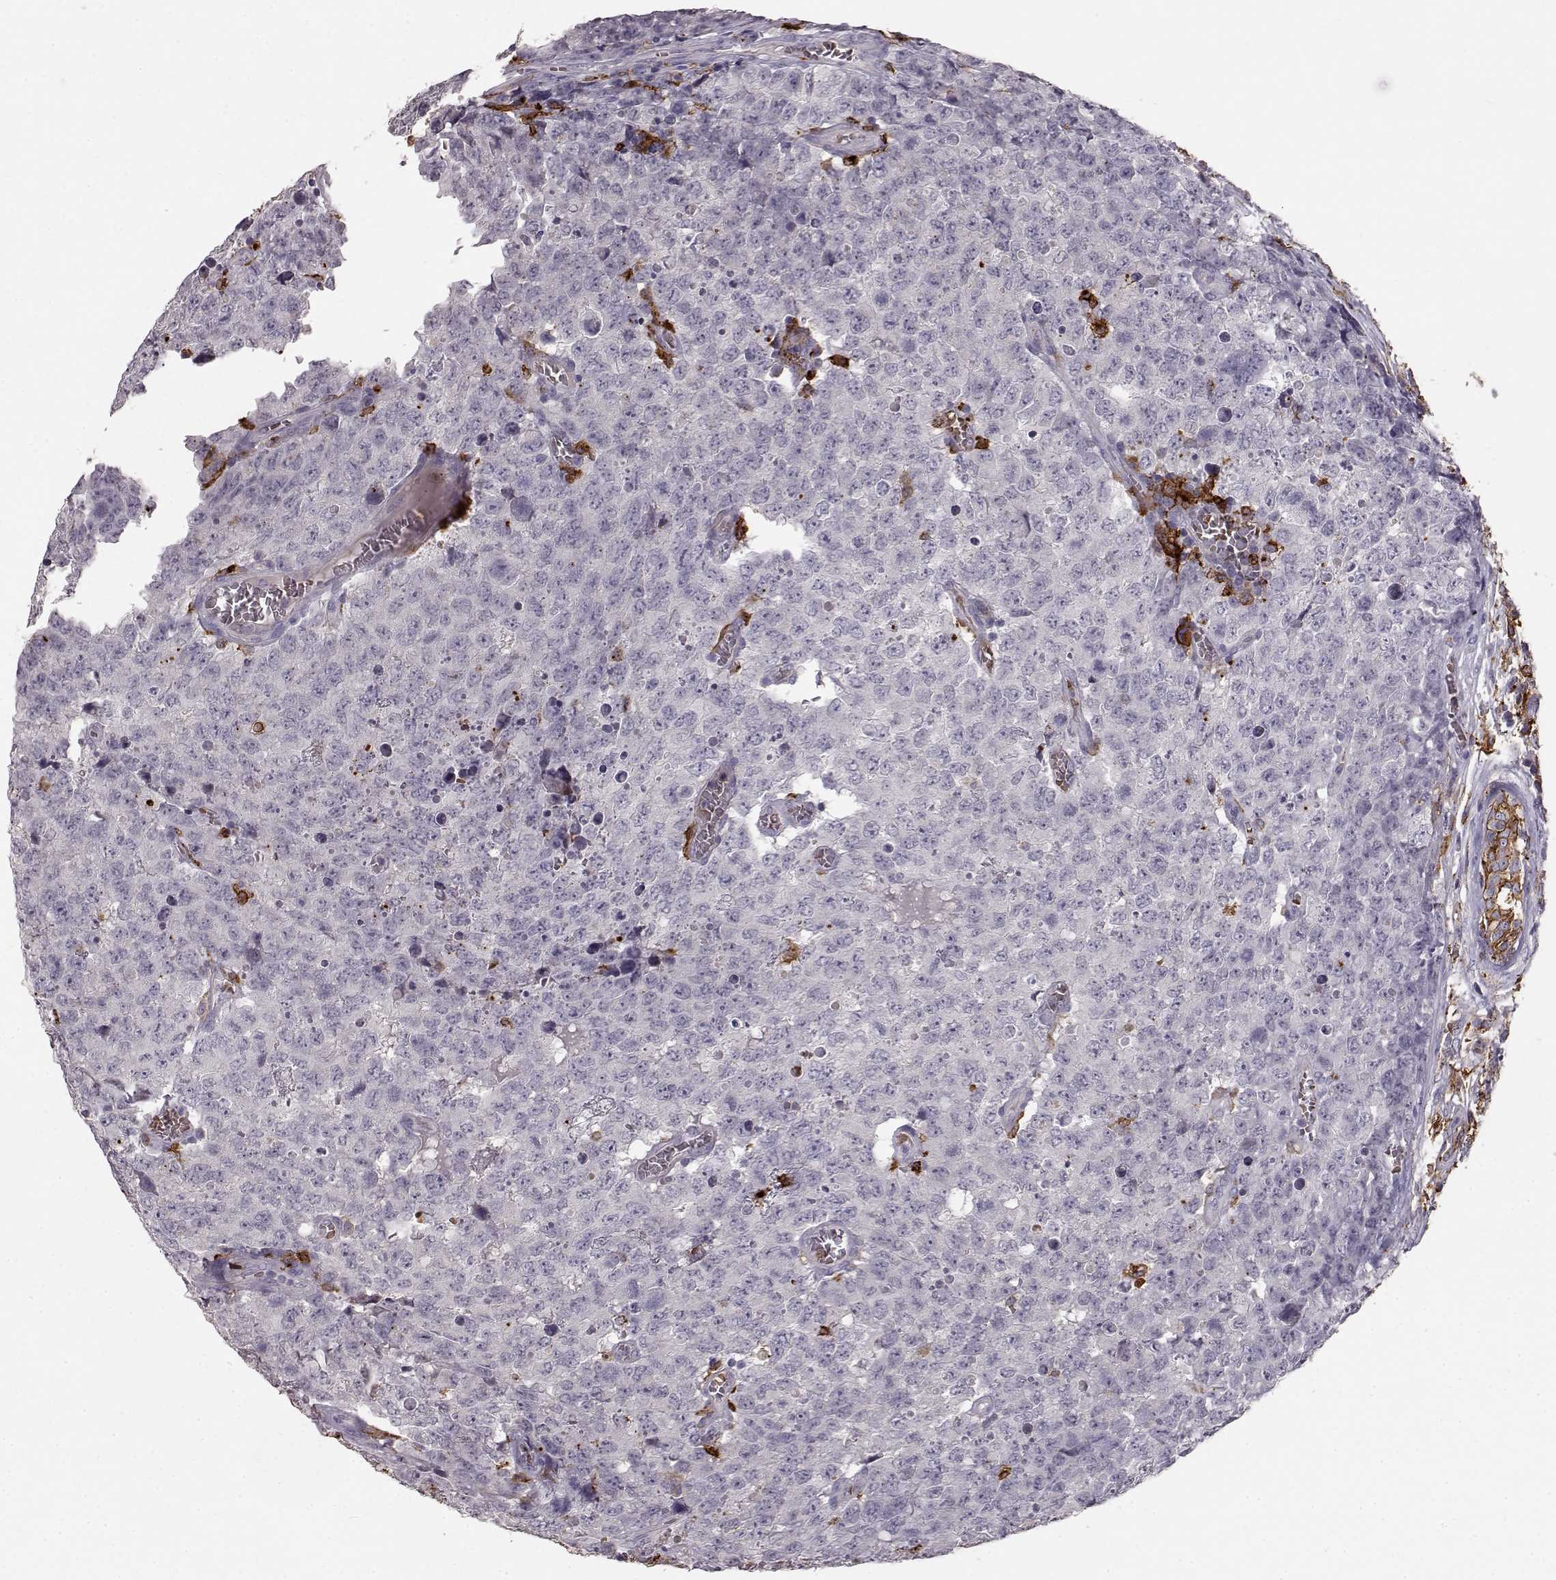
{"staining": {"intensity": "negative", "quantity": "none", "location": "none"}, "tissue": "testis cancer", "cell_type": "Tumor cells", "image_type": "cancer", "snomed": [{"axis": "morphology", "description": "Carcinoma, Embryonal, NOS"}, {"axis": "topography", "description": "Testis"}], "caption": "DAB immunohistochemical staining of testis embryonal carcinoma shows no significant positivity in tumor cells. (Stains: DAB immunohistochemistry with hematoxylin counter stain, Microscopy: brightfield microscopy at high magnification).", "gene": "CCNF", "patient": {"sex": "male", "age": 23}}